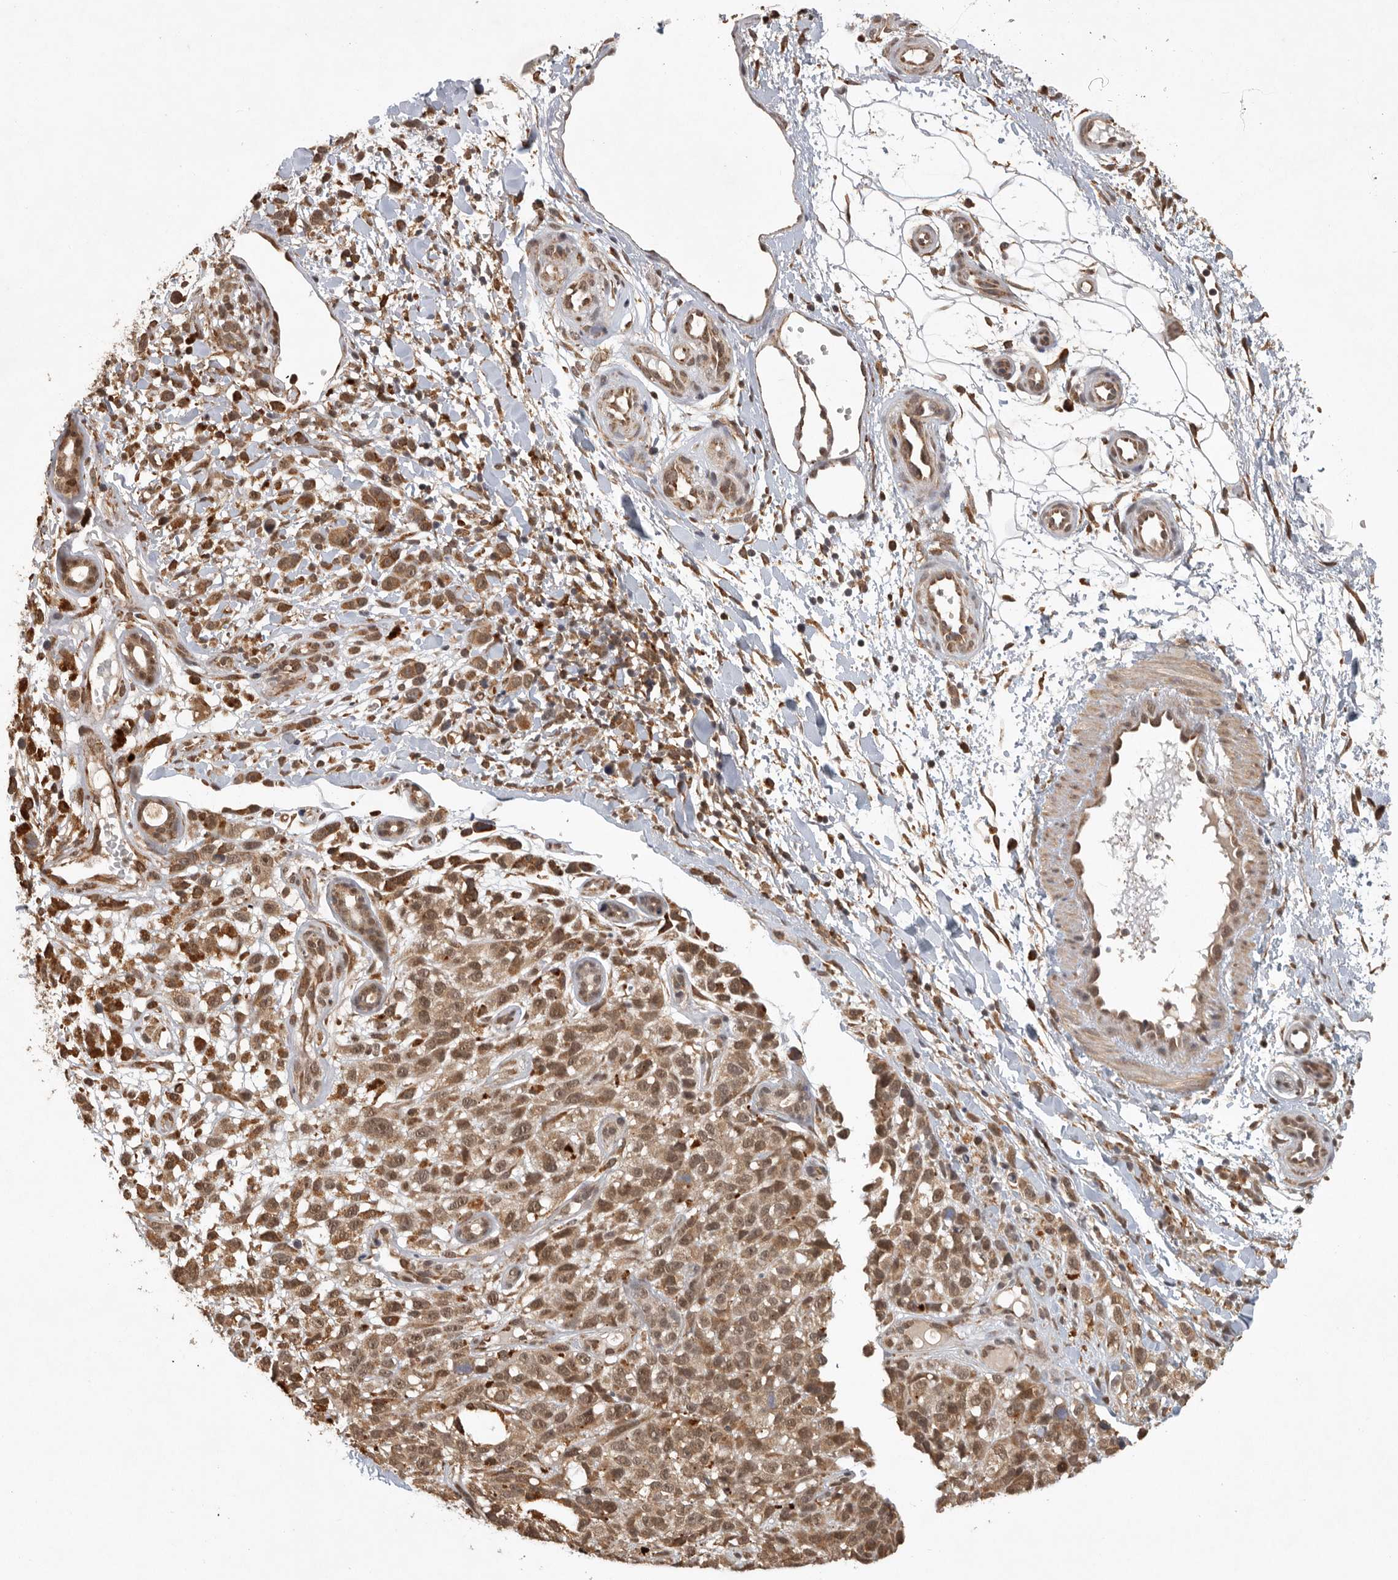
{"staining": {"intensity": "moderate", "quantity": ">75%", "location": "cytoplasmic/membranous,nuclear"}, "tissue": "melanoma", "cell_type": "Tumor cells", "image_type": "cancer", "snomed": [{"axis": "morphology", "description": "Malignant melanoma, Metastatic site"}, {"axis": "topography", "description": "Skin"}], "caption": "A micrograph of human melanoma stained for a protein exhibits moderate cytoplasmic/membranous and nuclear brown staining in tumor cells.", "gene": "ZNF83", "patient": {"sex": "female", "age": 72}}